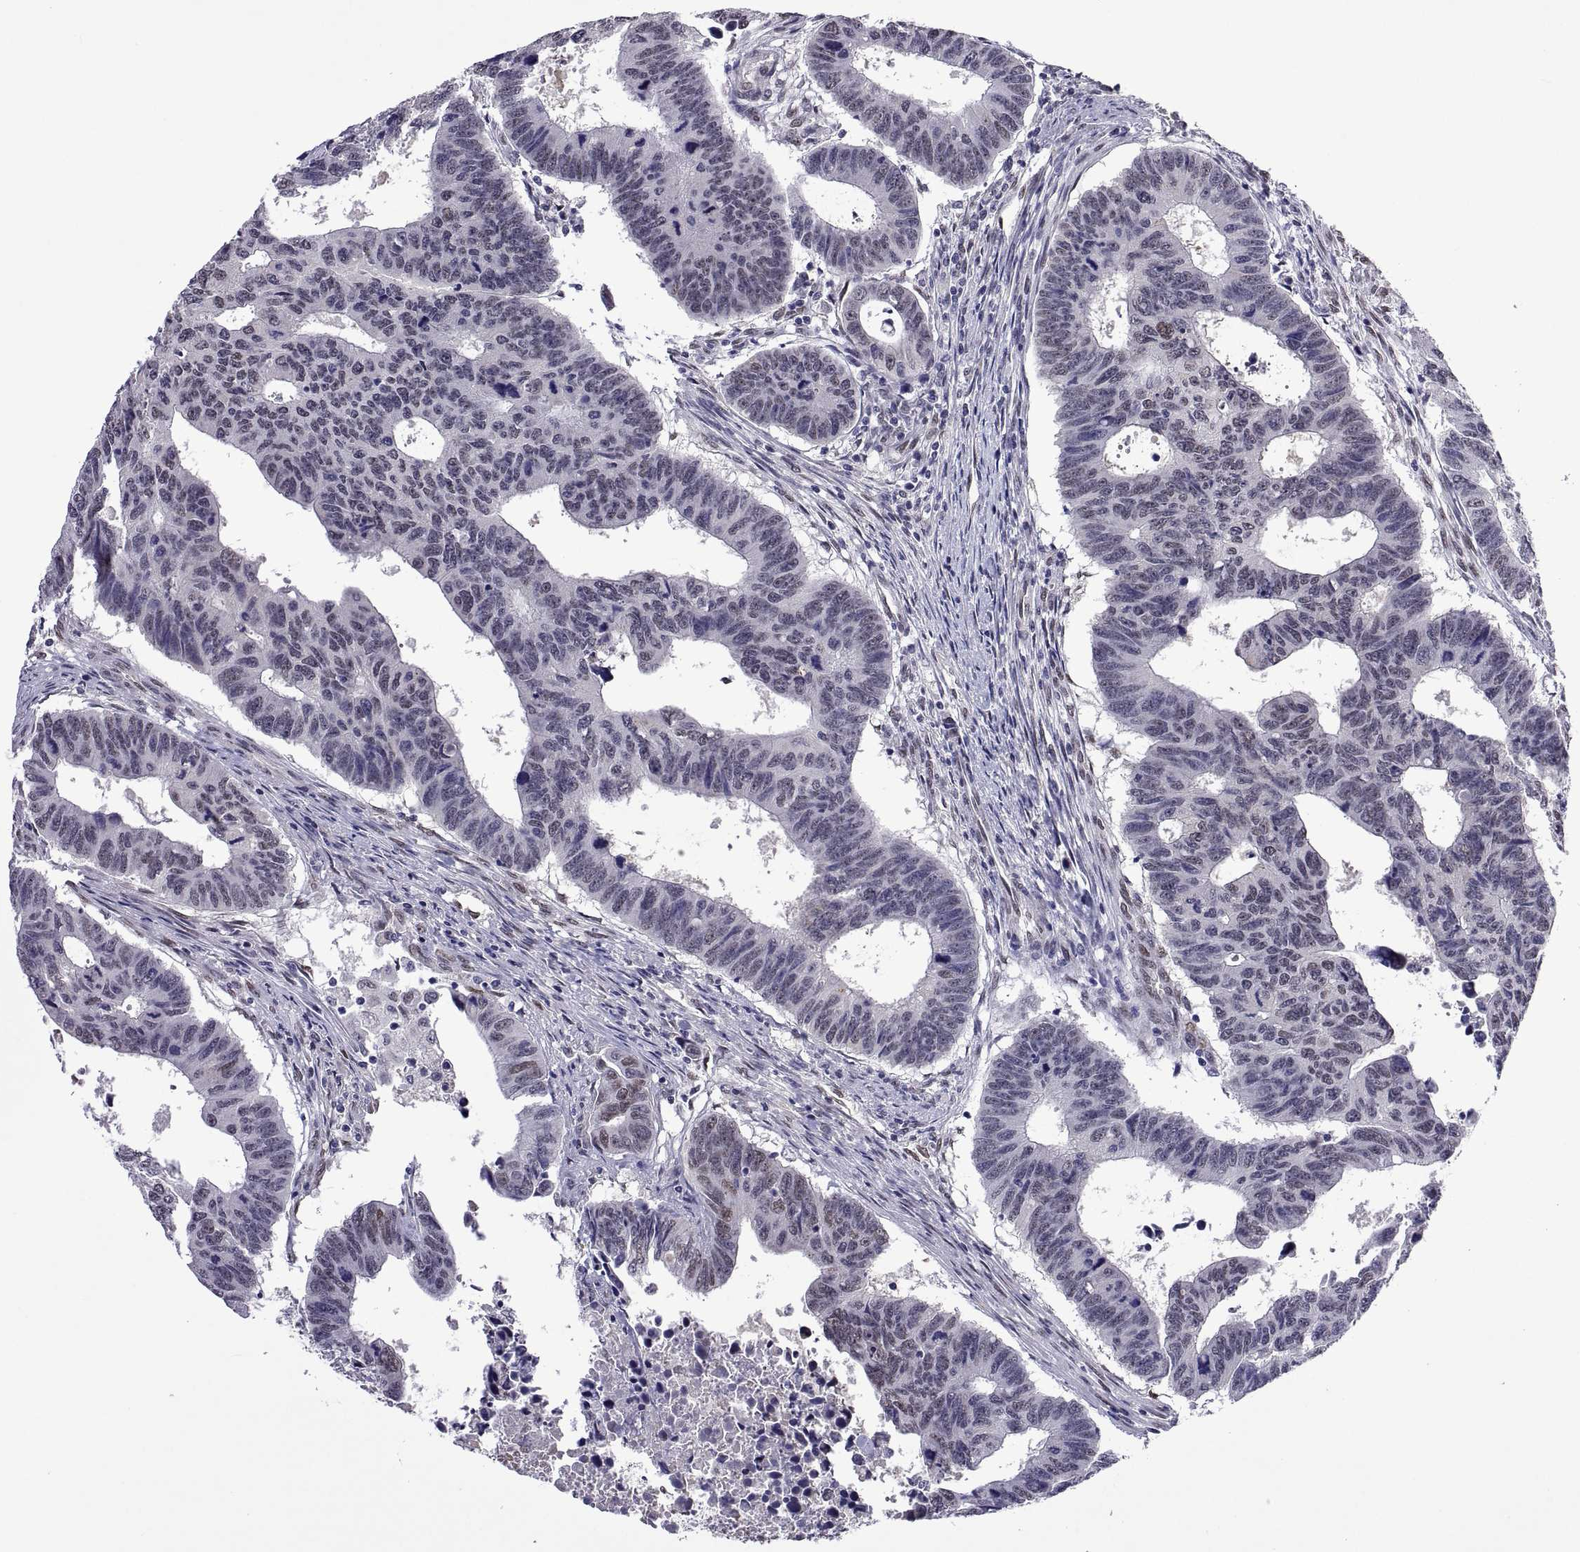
{"staining": {"intensity": "weak", "quantity": "<25%", "location": "nuclear"}, "tissue": "colorectal cancer", "cell_type": "Tumor cells", "image_type": "cancer", "snomed": [{"axis": "morphology", "description": "Adenocarcinoma, NOS"}, {"axis": "topography", "description": "Rectum"}], "caption": "Human adenocarcinoma (colorectal) stained for a protein using immunohistochemistry (IHC) reveals no positivity in tumor cells.", "gene": "NR4A1", "patient": {"sex": "female", "age": 85}}